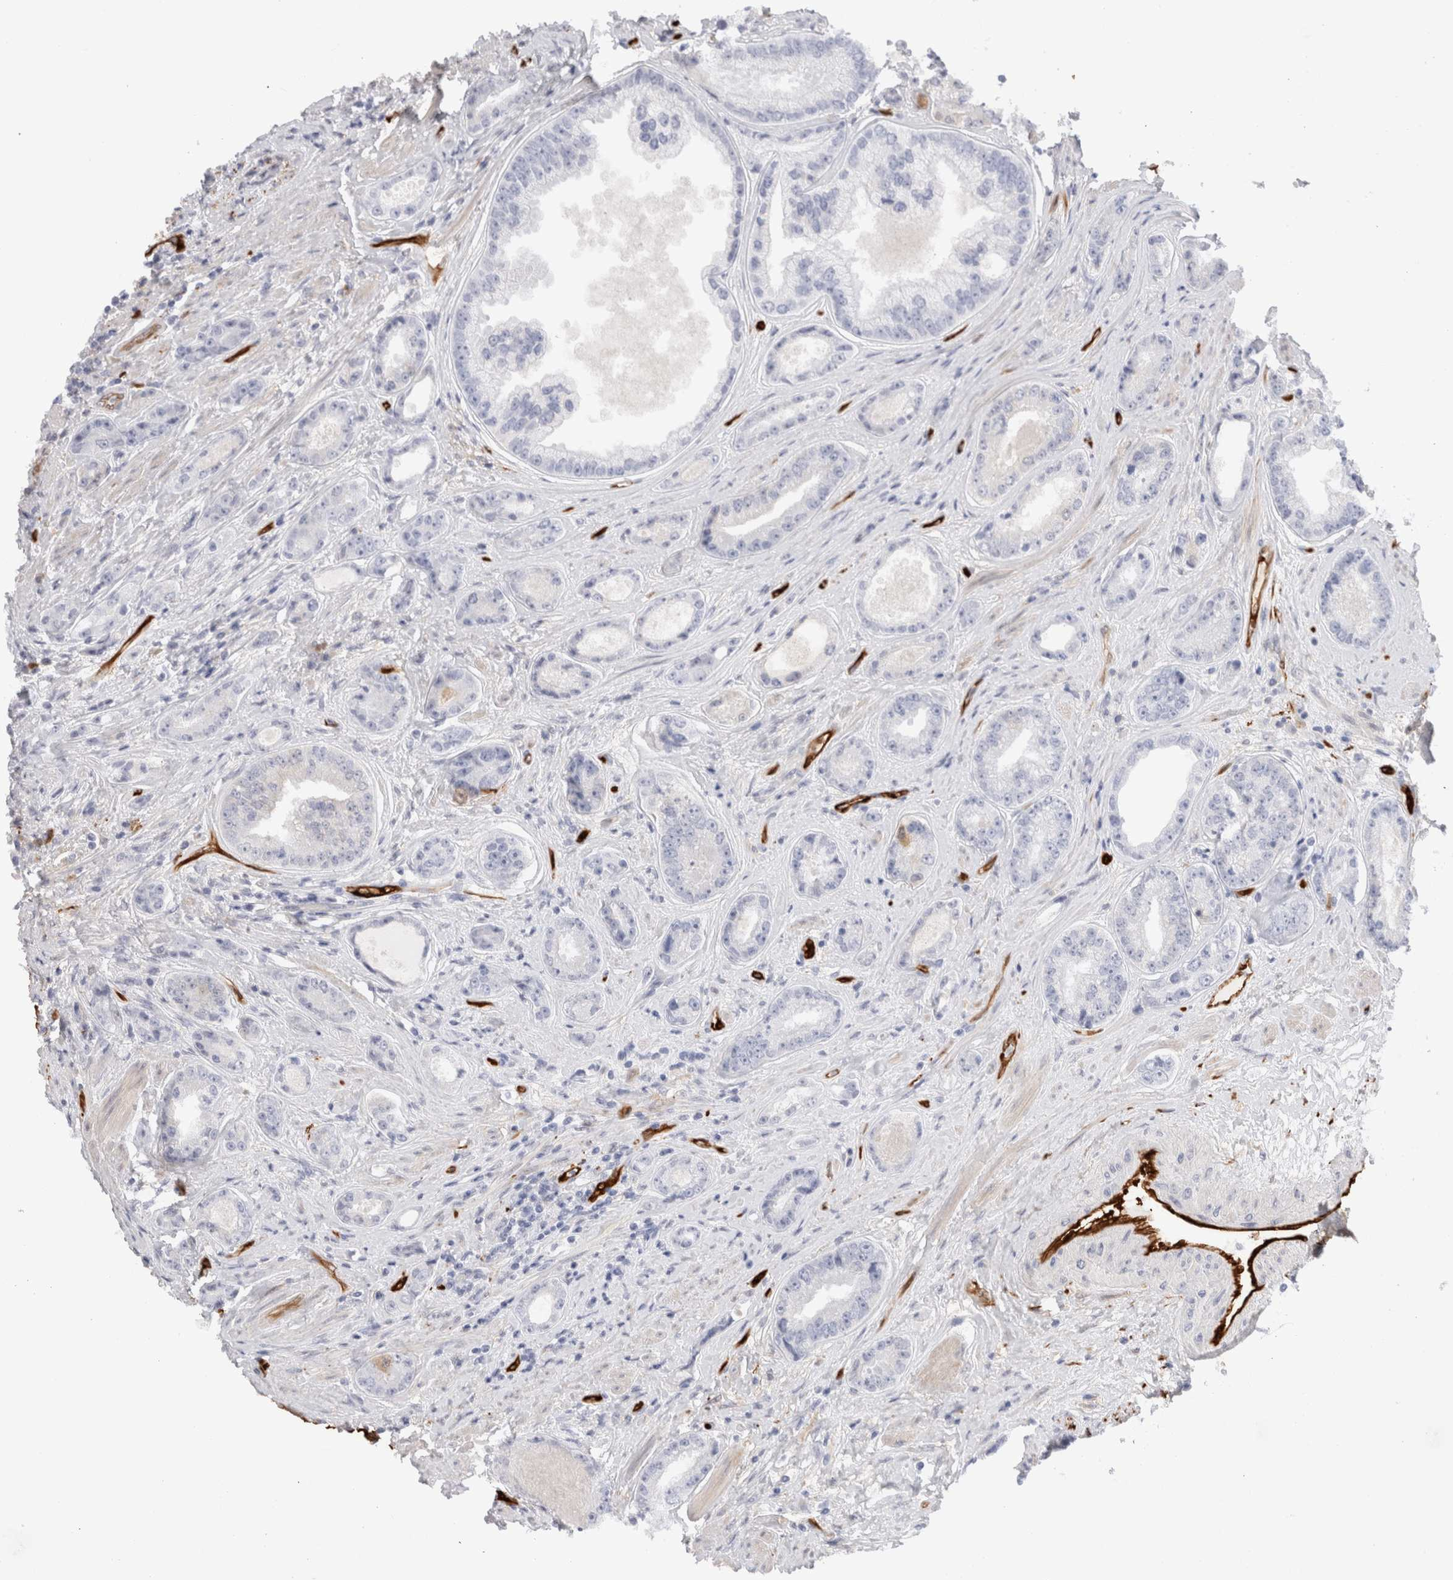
{"staining": {"intensity": "negative", "quantity": "none", "location": "none"}, "tissue": "prostate cancer", "cell_type": "Tumor cells", "image_type": "cancer", "snomed": [{"axis": "morphology", "description": "Adenocarcinoma, High grade"}, {"axis": "topography", "description": "Prostate"}], "caption": "A high-resolution micrograph shows immunohistochemistry staining of prostate adenocarcinoma (high-grade), which exhibits no significant staining in tumor cells. Brightfield microscopy of immunohistochemistry stained with DAB (3,3'-diaminobenzidine) (brown) and hematoxylin (blue), captured at high magnification.", "gene": "NAPEPLD", "patient": {"sex": "male", "age": 61}}